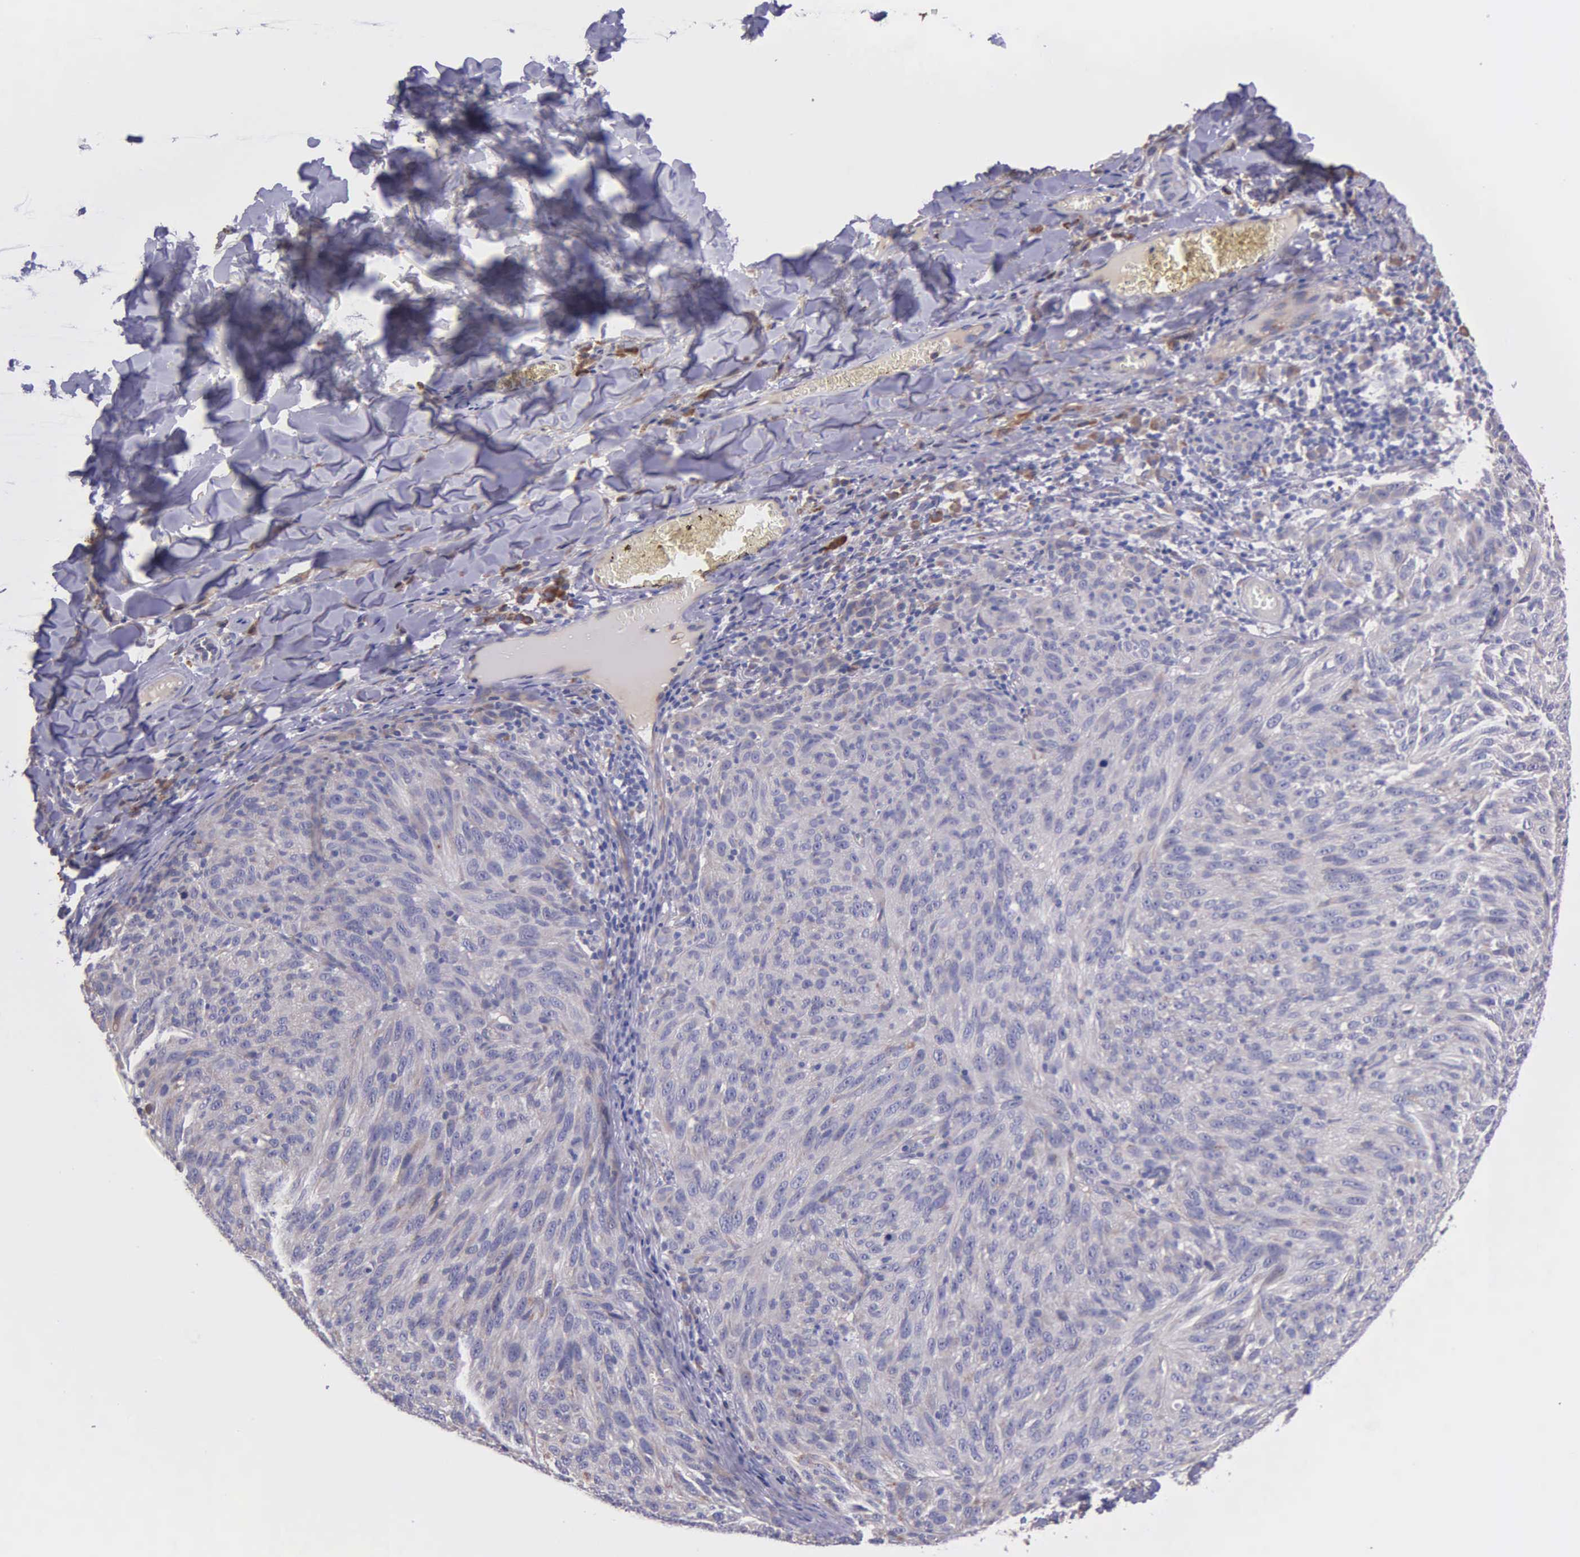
{"staining": {"intensity": "weak", "quantity": "<25%", "location": "cytoplasmic/membranous"}, "tissue": "melanoma", "cell_type": "Tumor cells", "image_type": "cancer", "snomed": [{"axis": "morphology", "description": "Malignant melanoma, NOS"}, {"axis": "topography", "description": "Skin"}], "caption": "Micrograph shows no protein positivity in tumor cells of malignant melanoma tissue.", "gene": "ZC3H12B", "patient": {"sex": "male", "age": 76}}